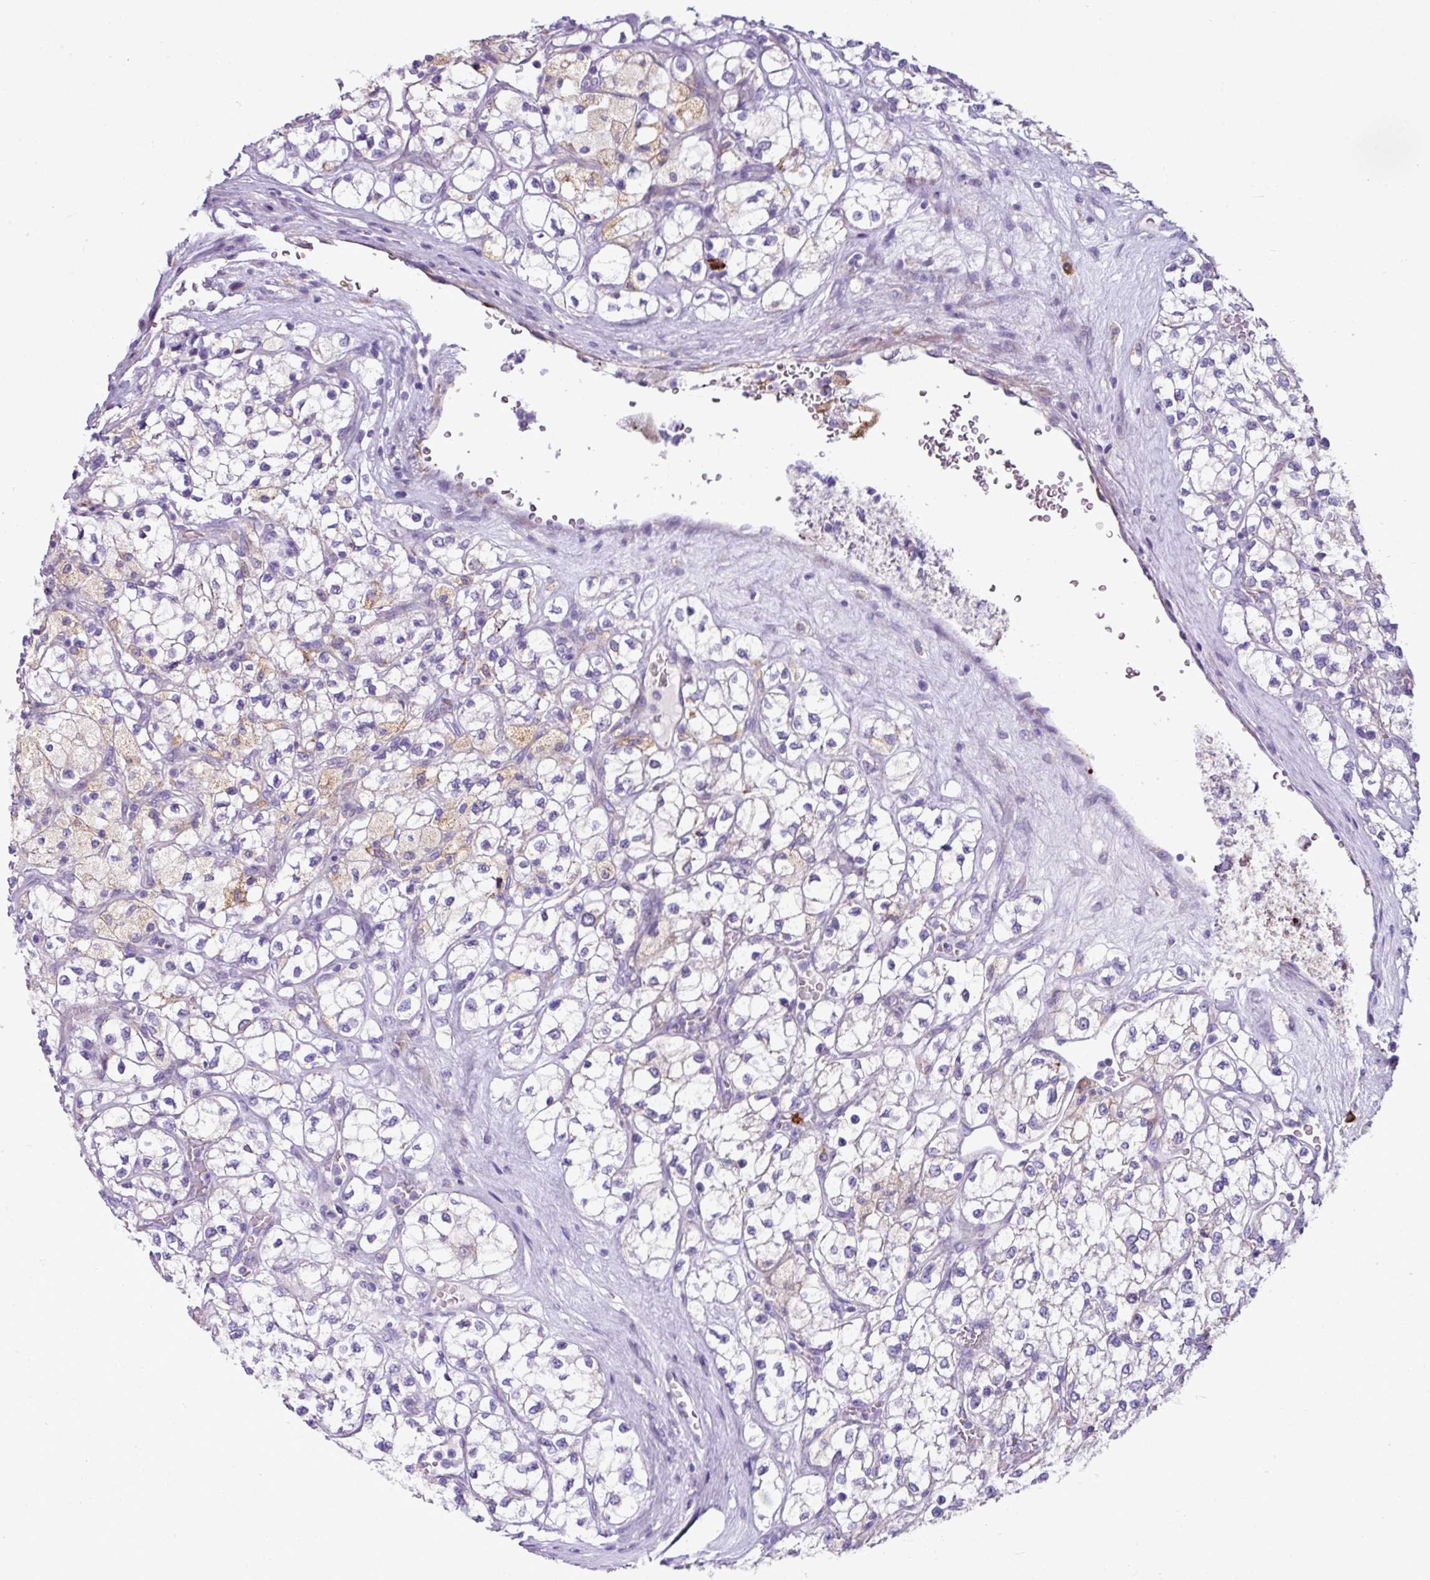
{"staining": {"intensity": "negative", "quantity": "none", "location": "none"}, "tissue": "renal cancer", "cell_type": "Tumor cells", "image_type": "cancer", "snomed": [{"axis": "morphology", "description": "Adenocarcinoma, NOS"}, {"axis": "topography", "description": "Kidney"}], "caption": "Immunohistochemical staining of adenocarcinoma (renal) reveals no significant staining in tumor cells. Brightfield microscopy of immunohistochemistry (IHC) stained with DAB (3,3'-diaminobenzidine) (brown) and hematoxylin (blue), captured at high magnification.", "gene": "RGS21", "patient": {"sex": "male", "age": 80}}